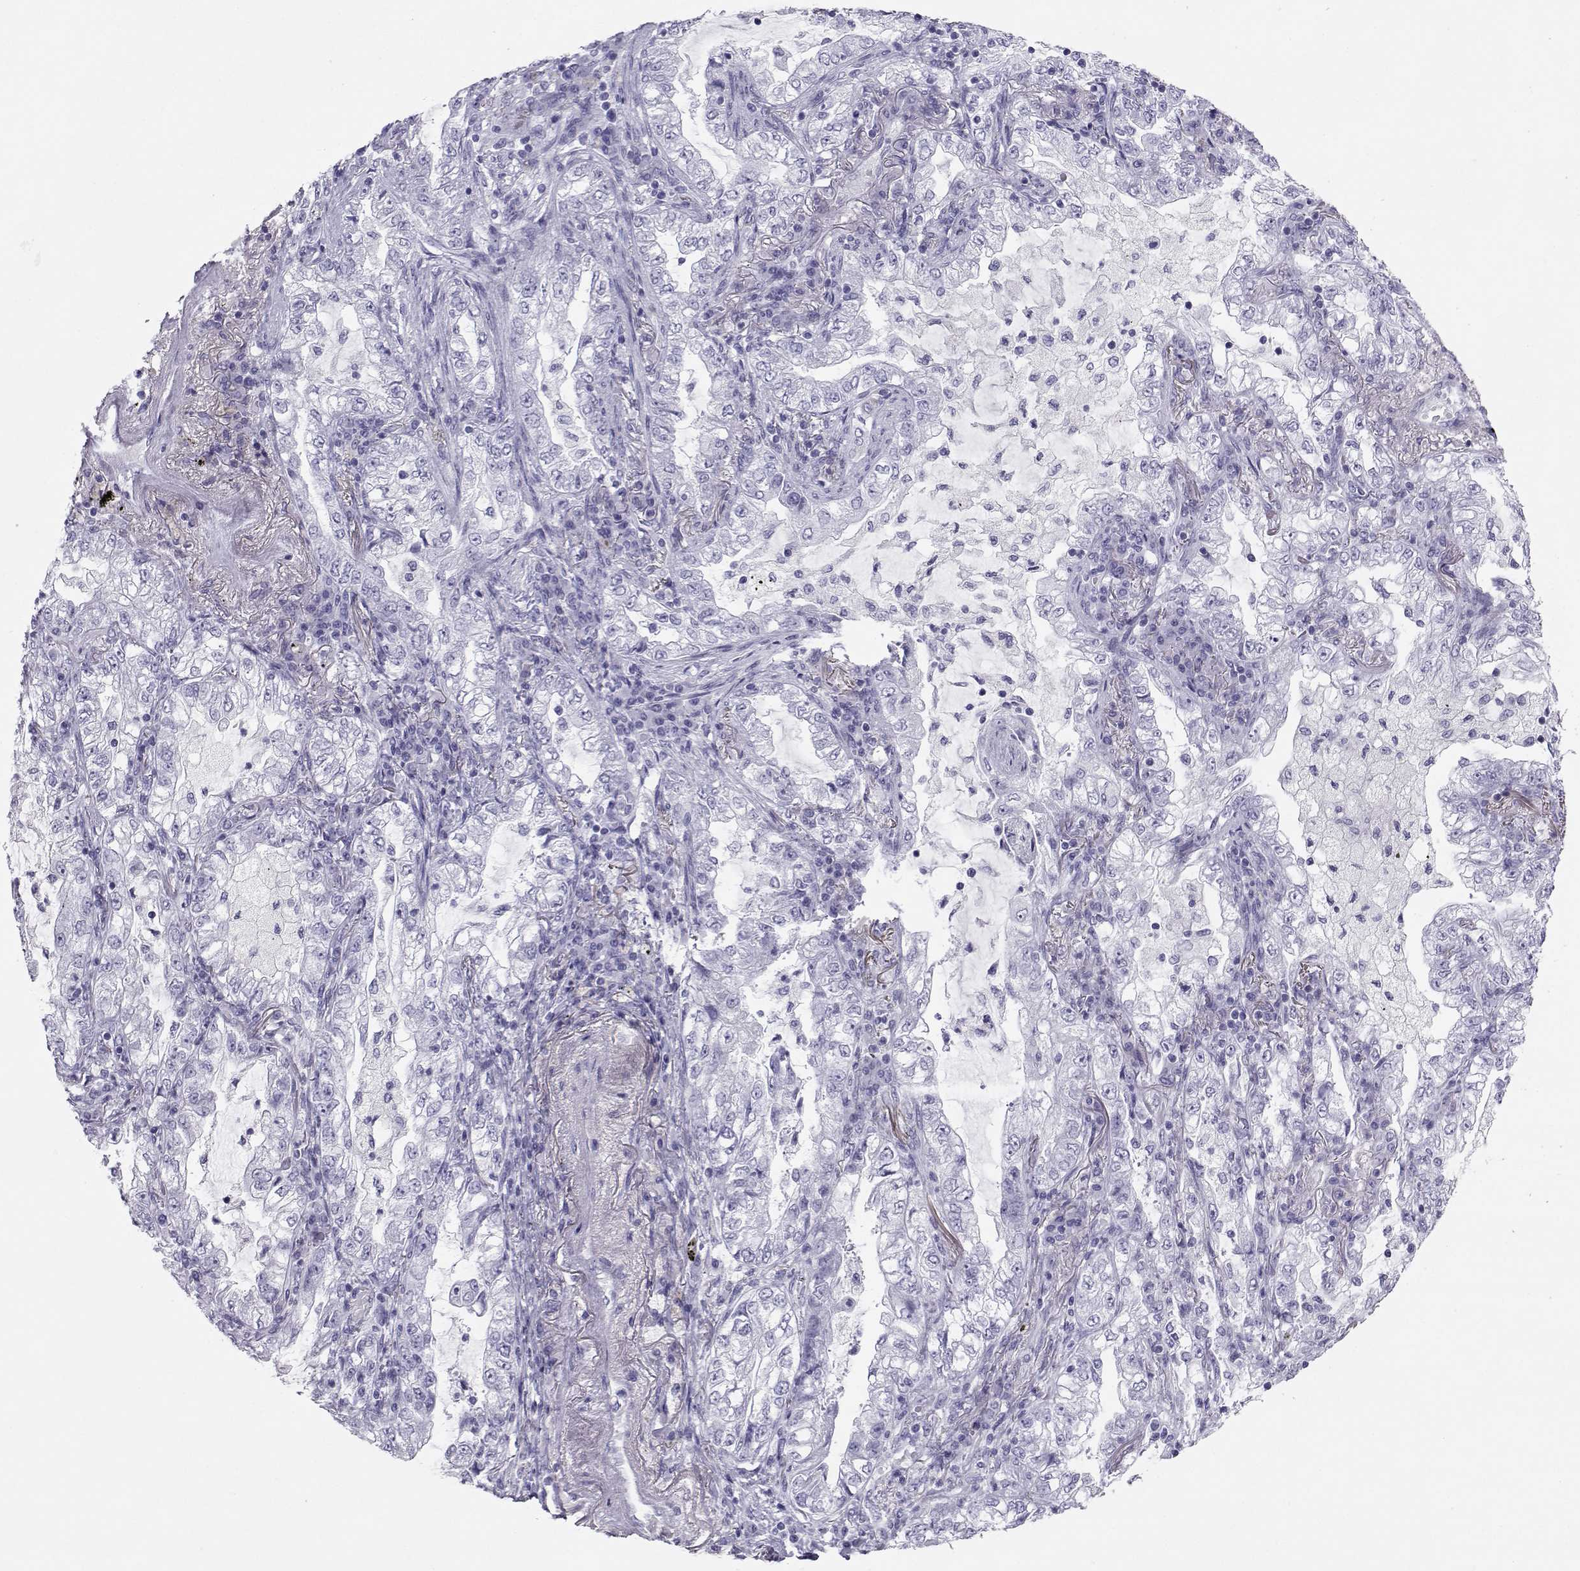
{"staining": {"intensity": "negative", "quantity": "none", "location": "none"}, "tissue": "lung cancer", "cell_type": "Tumor cells", "image_type": "cancer", "snomed": [{"axis": "morphology", "description": "Adenocarcinoma, NOS"}, {"axis": "topography", "description": "Lung"}], "caption": "Lung adenocarcinoma was stained to show a protein in brown. There is no significant positivity in tumor cells. The staining is performed using DAB (3,3'-diaminobenzidine) brown chromogen with nuclei counter-stained in using hematoxylin.", "gene": "SST", "patient": {"sex": "female", "age": 73}}